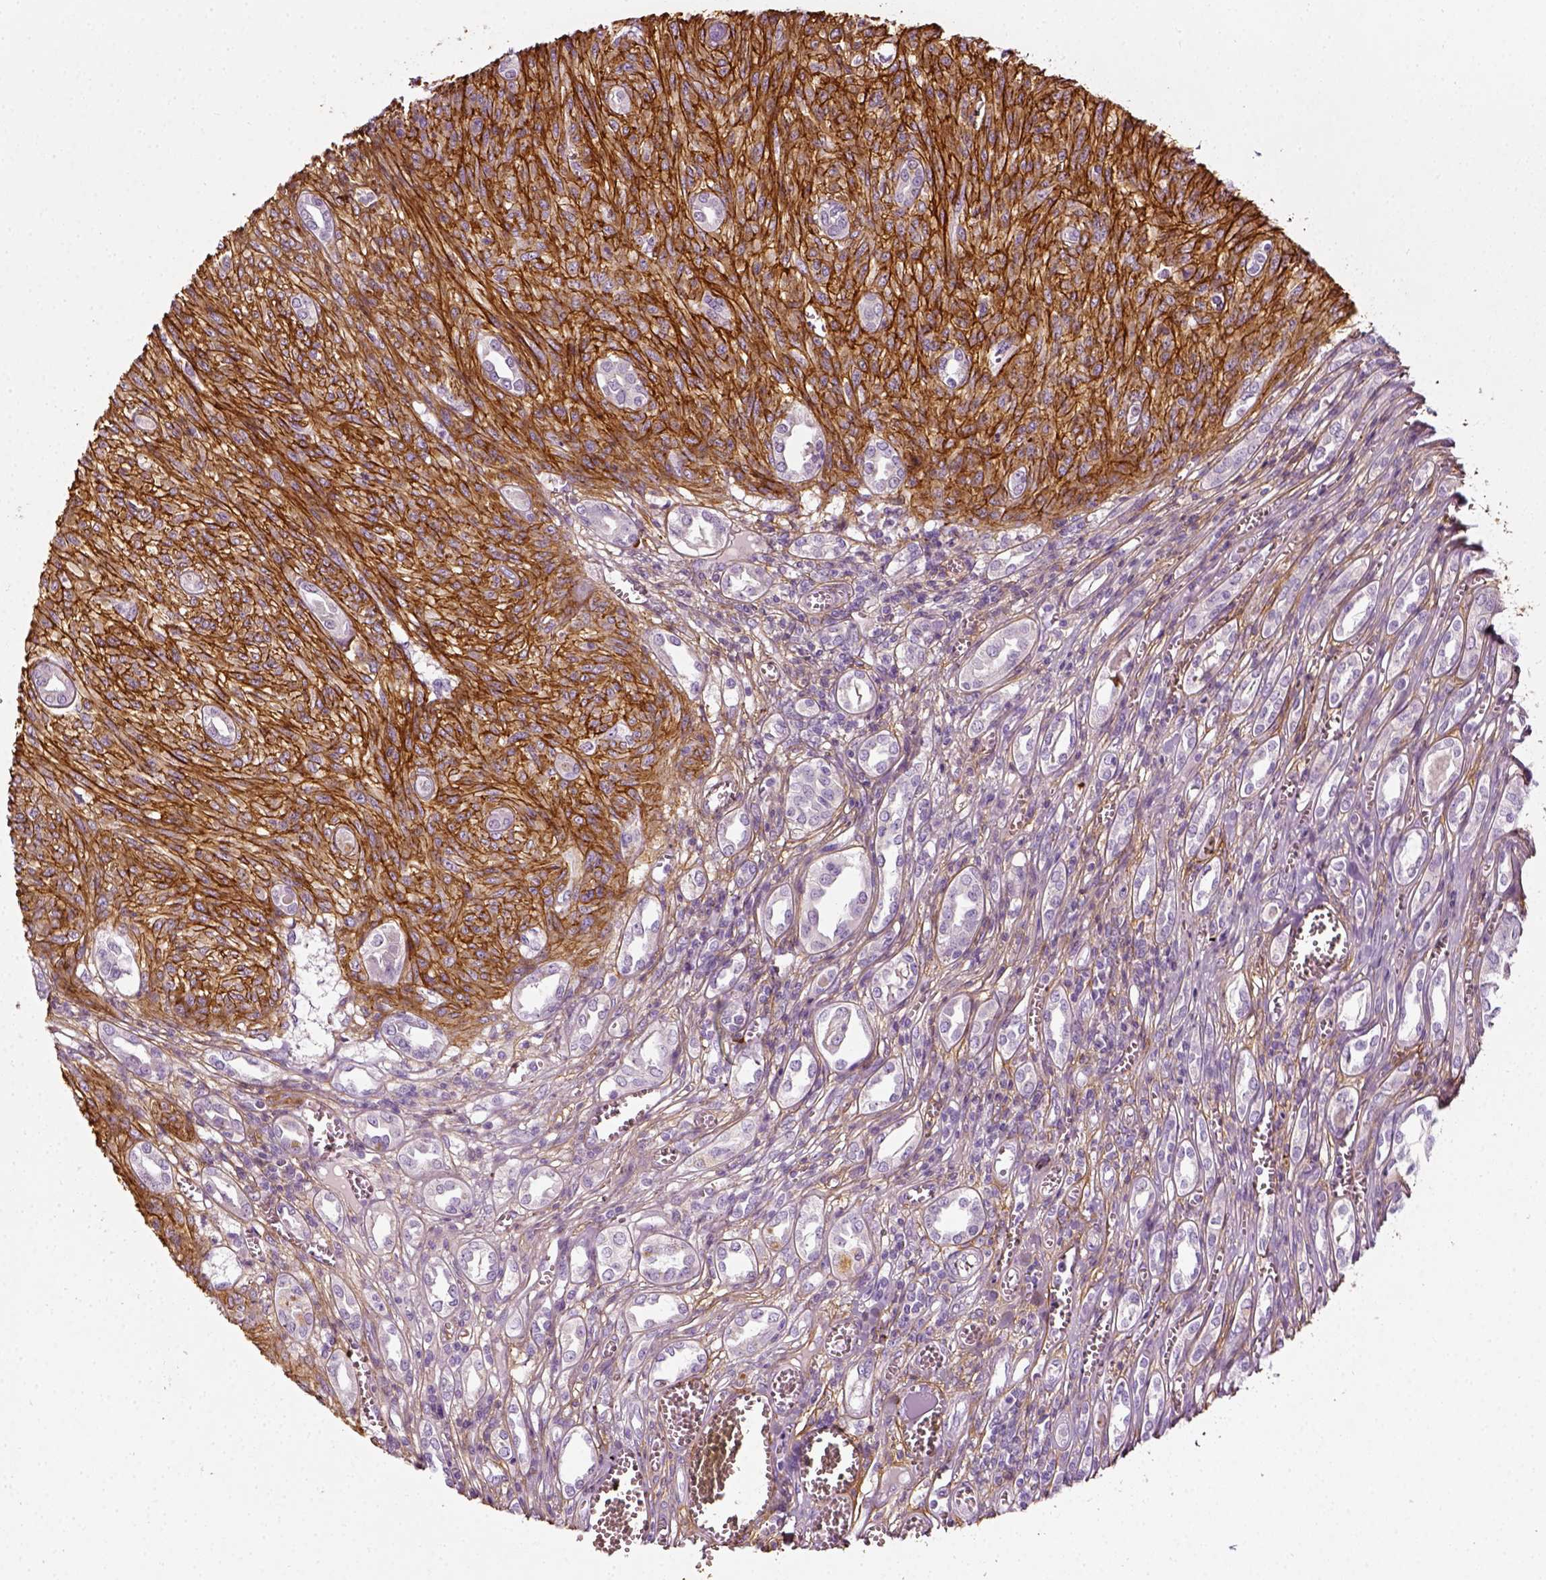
{"staining": {"intensity": "negative", "quantity": "none", "location": "none"}, "tissue": "renal cancer", "cell_type": "Tumor cells", "image_type": "cancer", "snomed": [{"axis": "morphology", "description": "Adenocarcinoma, NOS"}, {"axis": "topography", "description": "Kidney"}], "caption": "Immunohistochemistry (IHC) histopathology image of renal adenocarcinoma stained for a protein (brown), which demonstrates no positivity in tumor cells. Nuclei are stained in blue.", "gene": "COL6A2", "patient": {"sex": "male", "age": 58}}